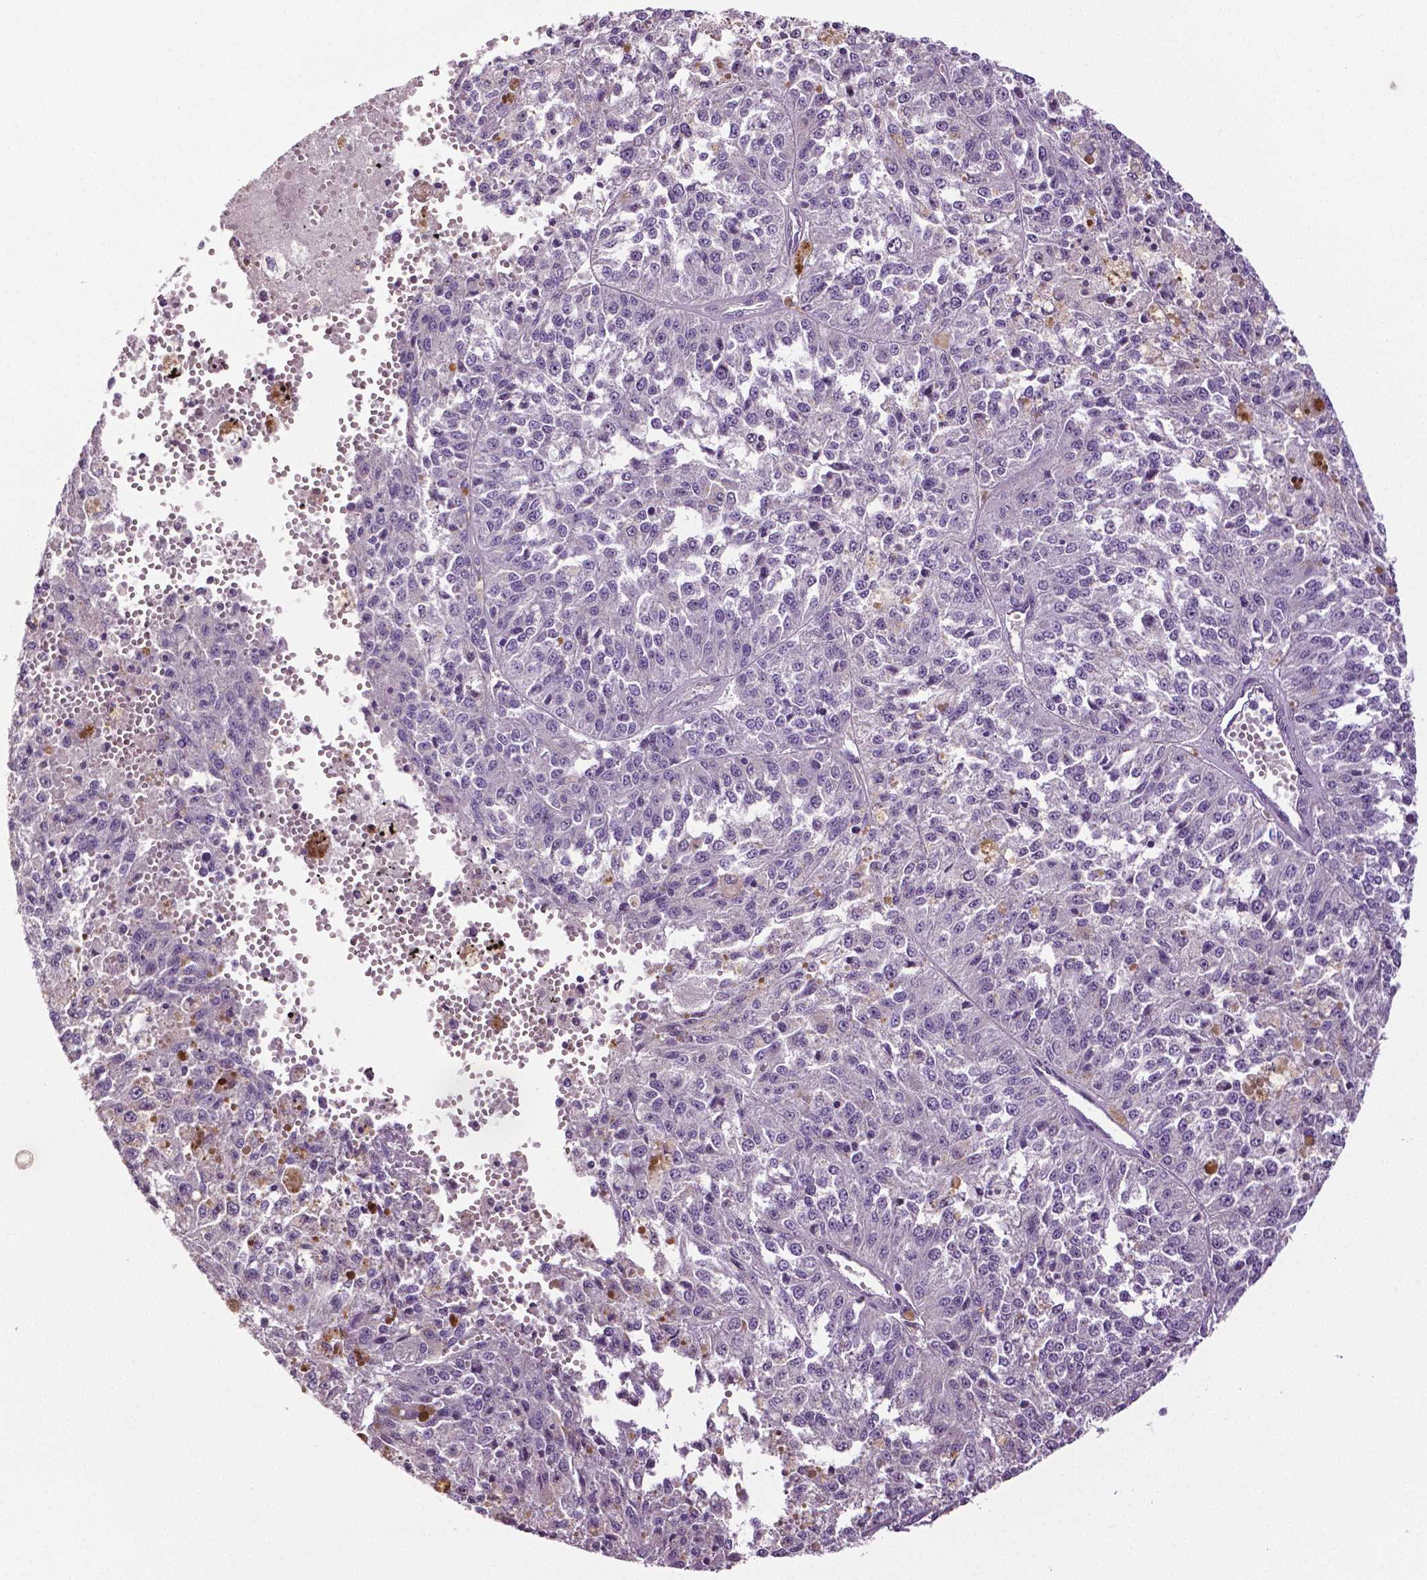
{"staining": {"intensity": "negative", "quantity": "none", "location": "none"}, "tissue": "melanoma", "cell_type": "Tumor cells", "image_type": "cancer", "snomed": [{"axis": "morphology", "description": "Malignant melanoma, Metastatic site"}, {"axis": "topography", "description": "Lymph node"}], "caption": "A micrograph of malignant melanoma (metastatic site) stained for a protein reveals no brown staining in tumor cells. (Immunohistochemistry (ihc), brightfield microscopy, high magnification).", "gene": "PTPN5", "patient": {"sex": "female", "age": 64}}